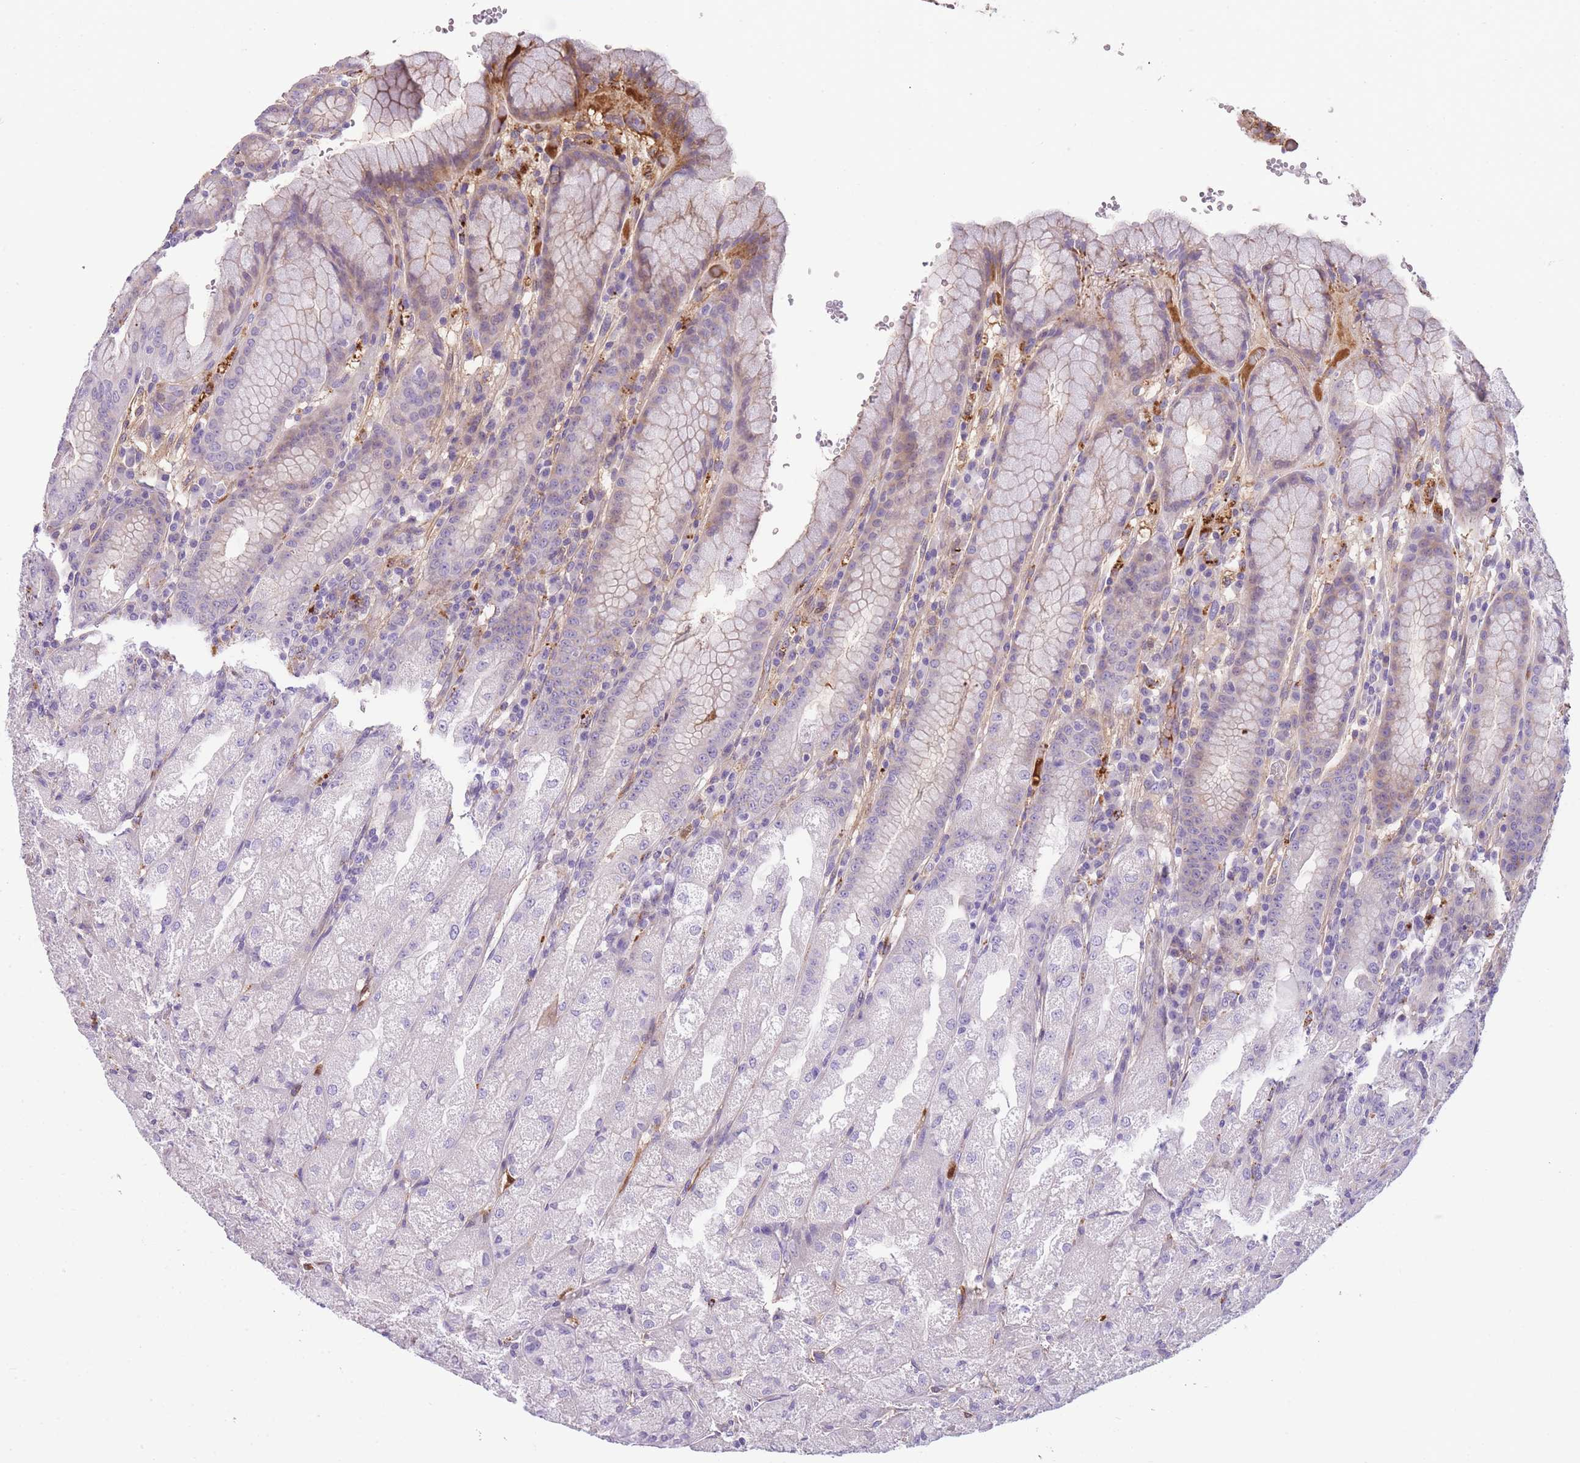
{"staining": {"intensity": "weak", "quantity": "<25%", "location": "cytoplasmic/membranous"}, "tissue": "stomach", "cell_type": "Glandular cells", "image_type": "normal", "snomed": [{"axis": "morphology", "description": "Normal tissue, NOS"}, {"axis": "topography", "description": "Stomach, upper"}], "caption": "This is a image of immunohistochemistry staining of normal stomach, which shows no staining in glandular cells. (DAB (3,3'-diaminobenzidine) immunohistochemistry, high magnification).", "gene": "GNAT1", "patient": {"sex": "male", "age": 52}}